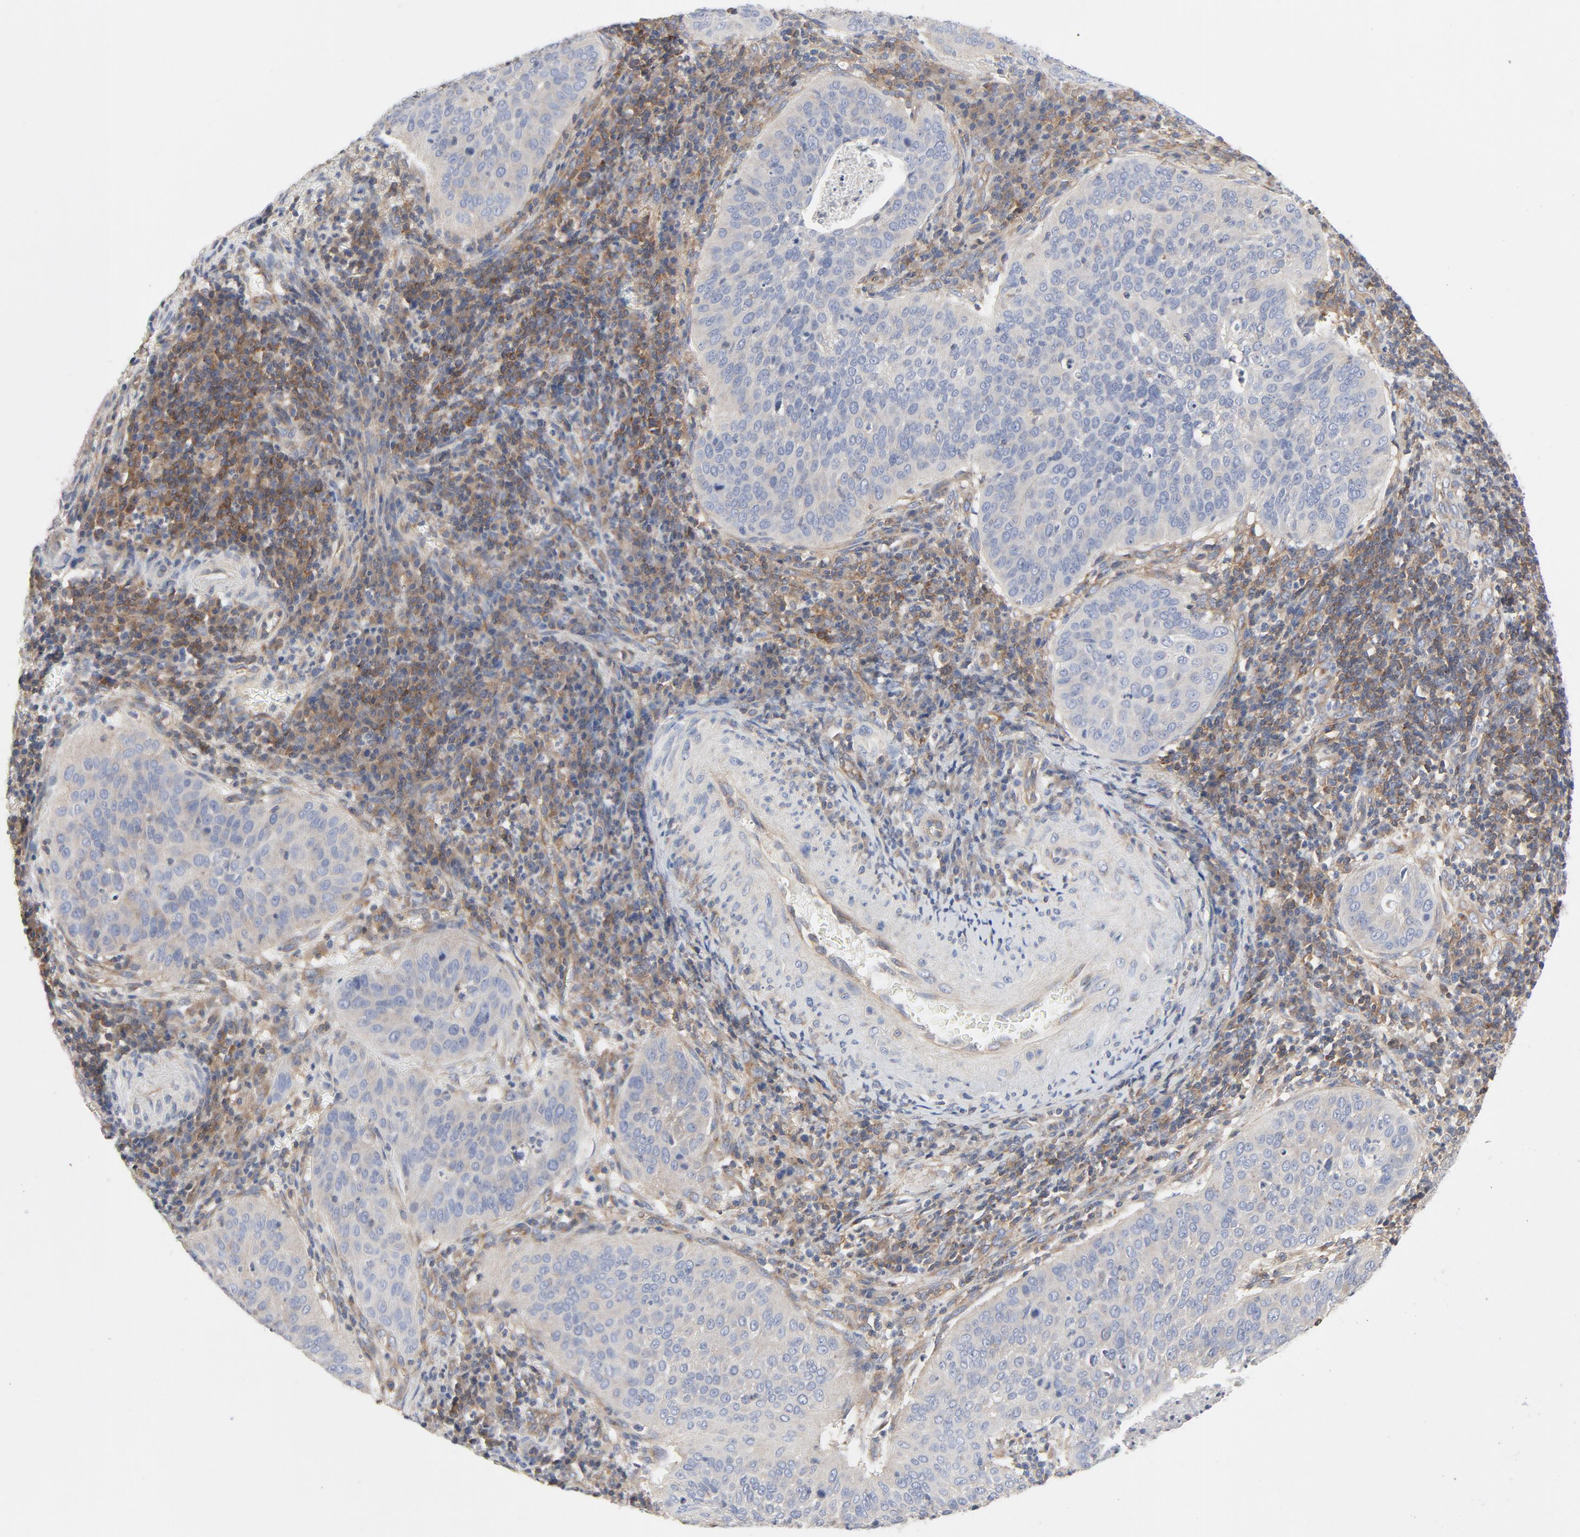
{"staining": {"intensity": "weak", "quantity": "25%-75%", "location": "cytoplasmic/membranous"}, "tissue": "cervical cancer", "cell_type": "Tumor cells", "image_type": "cancer", "snomed": [{"axis": "morphology", "description": "Squamous cell carcinoma, NOS"}, {"axis": "topography", "description": "Cervix"}], "caption": "This photomicrograph reveals immunohistochemistry (IHC) staining of human squamous cell carcinoma (cervical), with low weak cytoplasmic/membranous staining in approximately 25%-75% of tumor cells.", "gene": "RABEP1", "patient": {"sex": "female", "age": 39}}